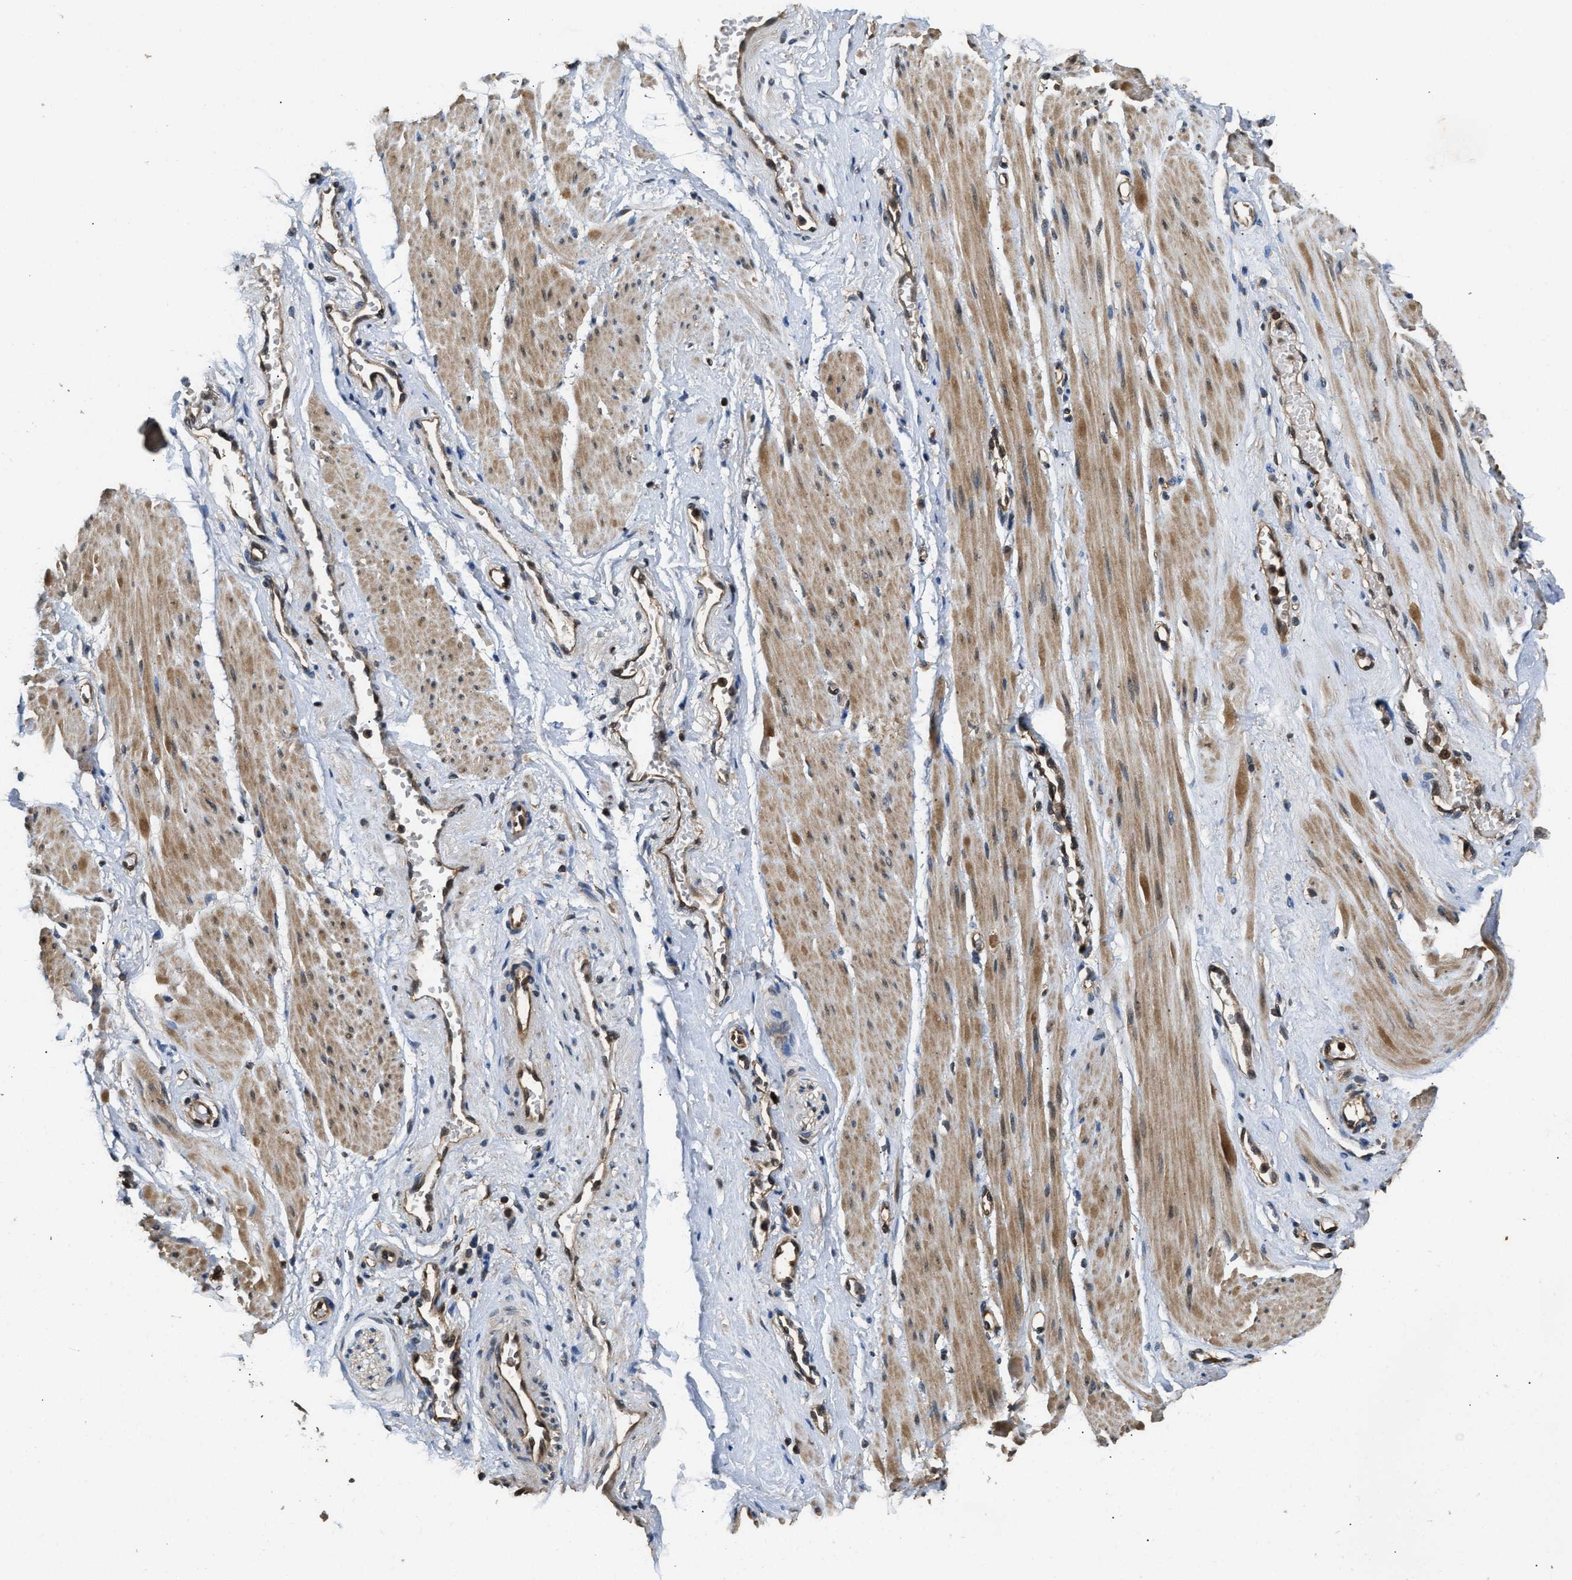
{"staining": {"intensity": "negative", "quantity": "none", "location": "none"}, "tissue": "adipose tissue", "cell_type": "Adipocytes", "image_type": "normal", "snomed": [{"axis": "morphology", "description": "Normal tissue, NOS"}, {"axis": "topography", "description": "Soft tissue"}, {"axis": "topography", "description": "Vascular tissue"}], "caption": "DAB immunohistochemical staining of benign human adipose tissue displays no significant staining in adipocytes.", "gene": "DNAJC2", "patient": {"sex": "female", "age": 35}}